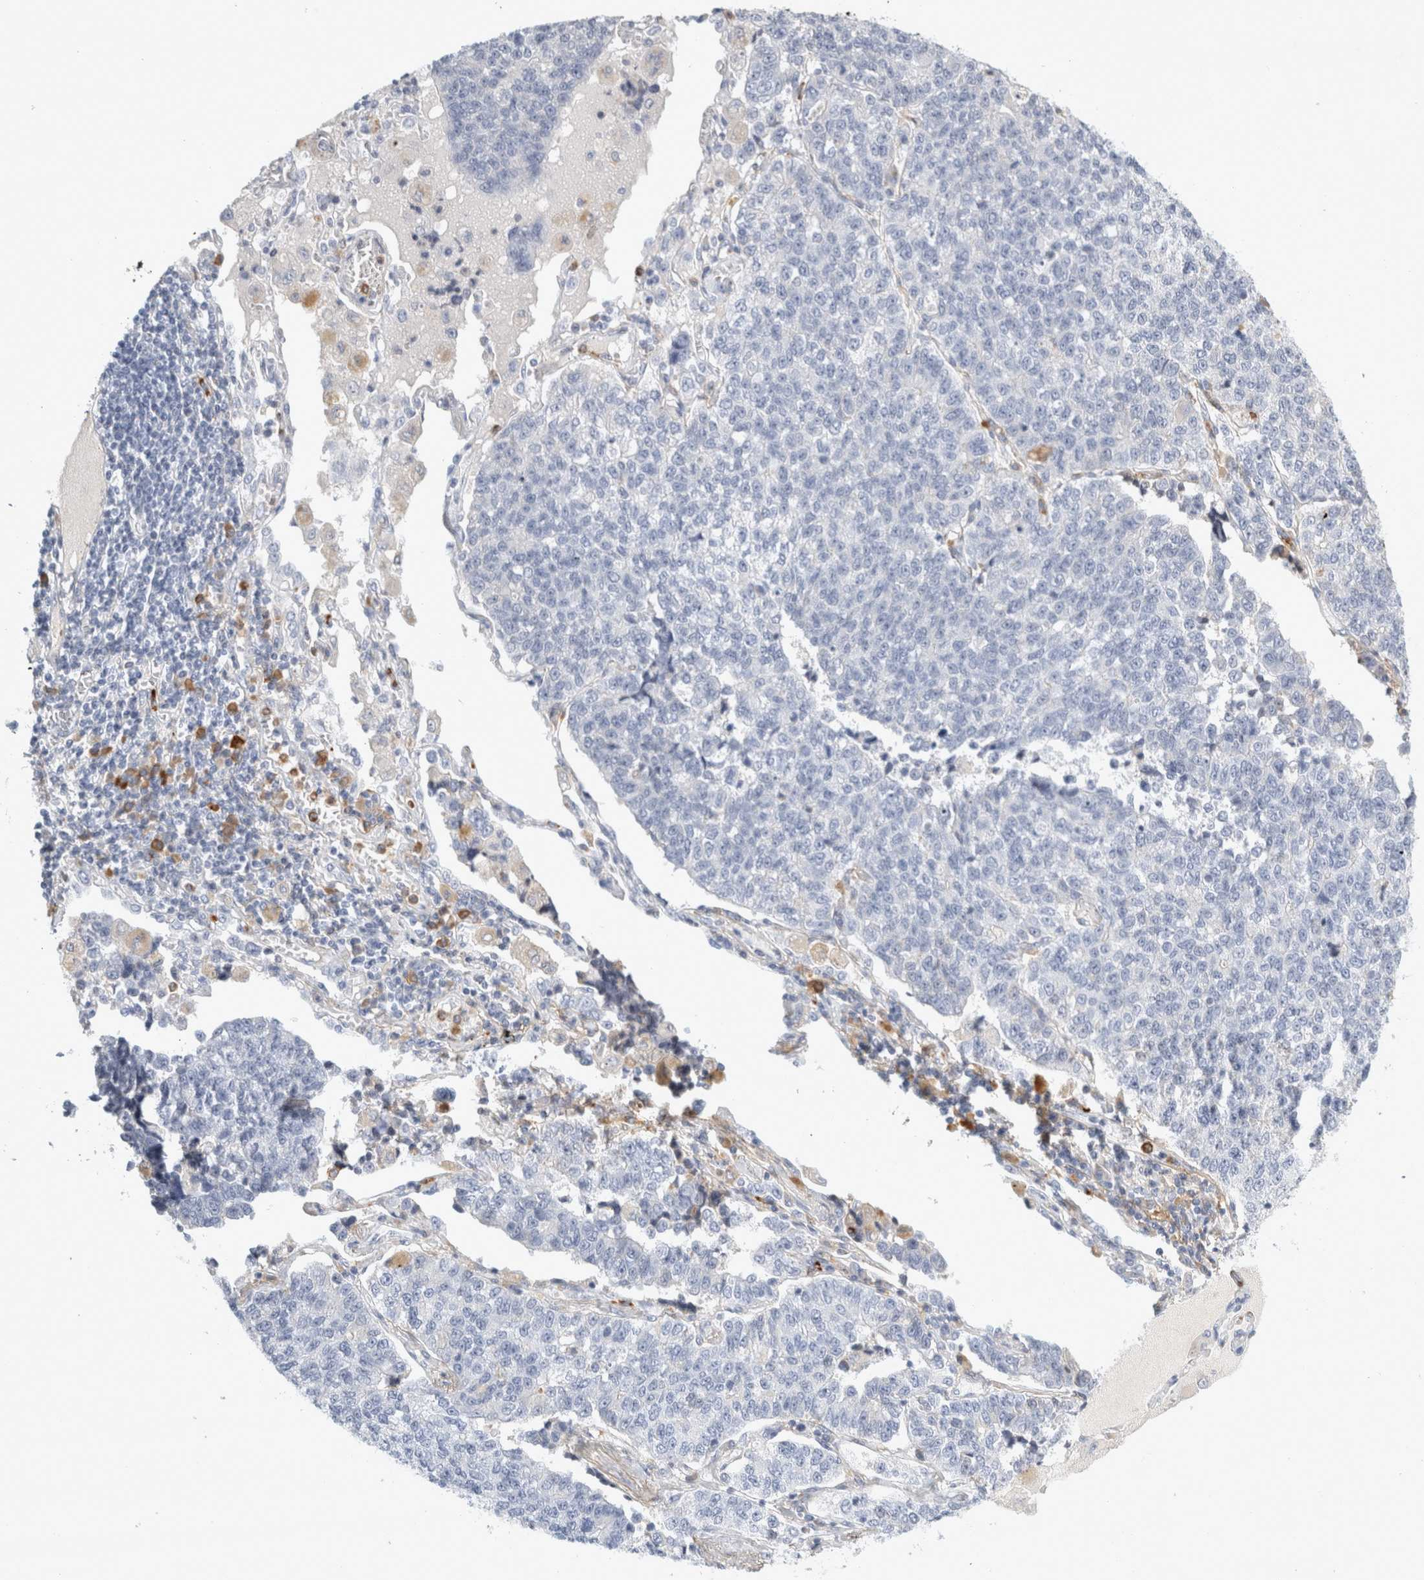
{"staining": {"intensity": "negative", "quantity": "none", "location": "none"}, "tissue": "lung cancer", "cell_type": "Tumor cells", "image_type": "cancer", "snomed": [{"axis": "morphology", "description": "Adenocarcinoma, NOS"}, {"axis": "topography", "description": "Lung"}], "caption": "IHC of human adenocarcinoma (lung) shows no positivity in tumor cells.", "gene": "FGL2", "patient": {"sex": "male", "age": 49}}